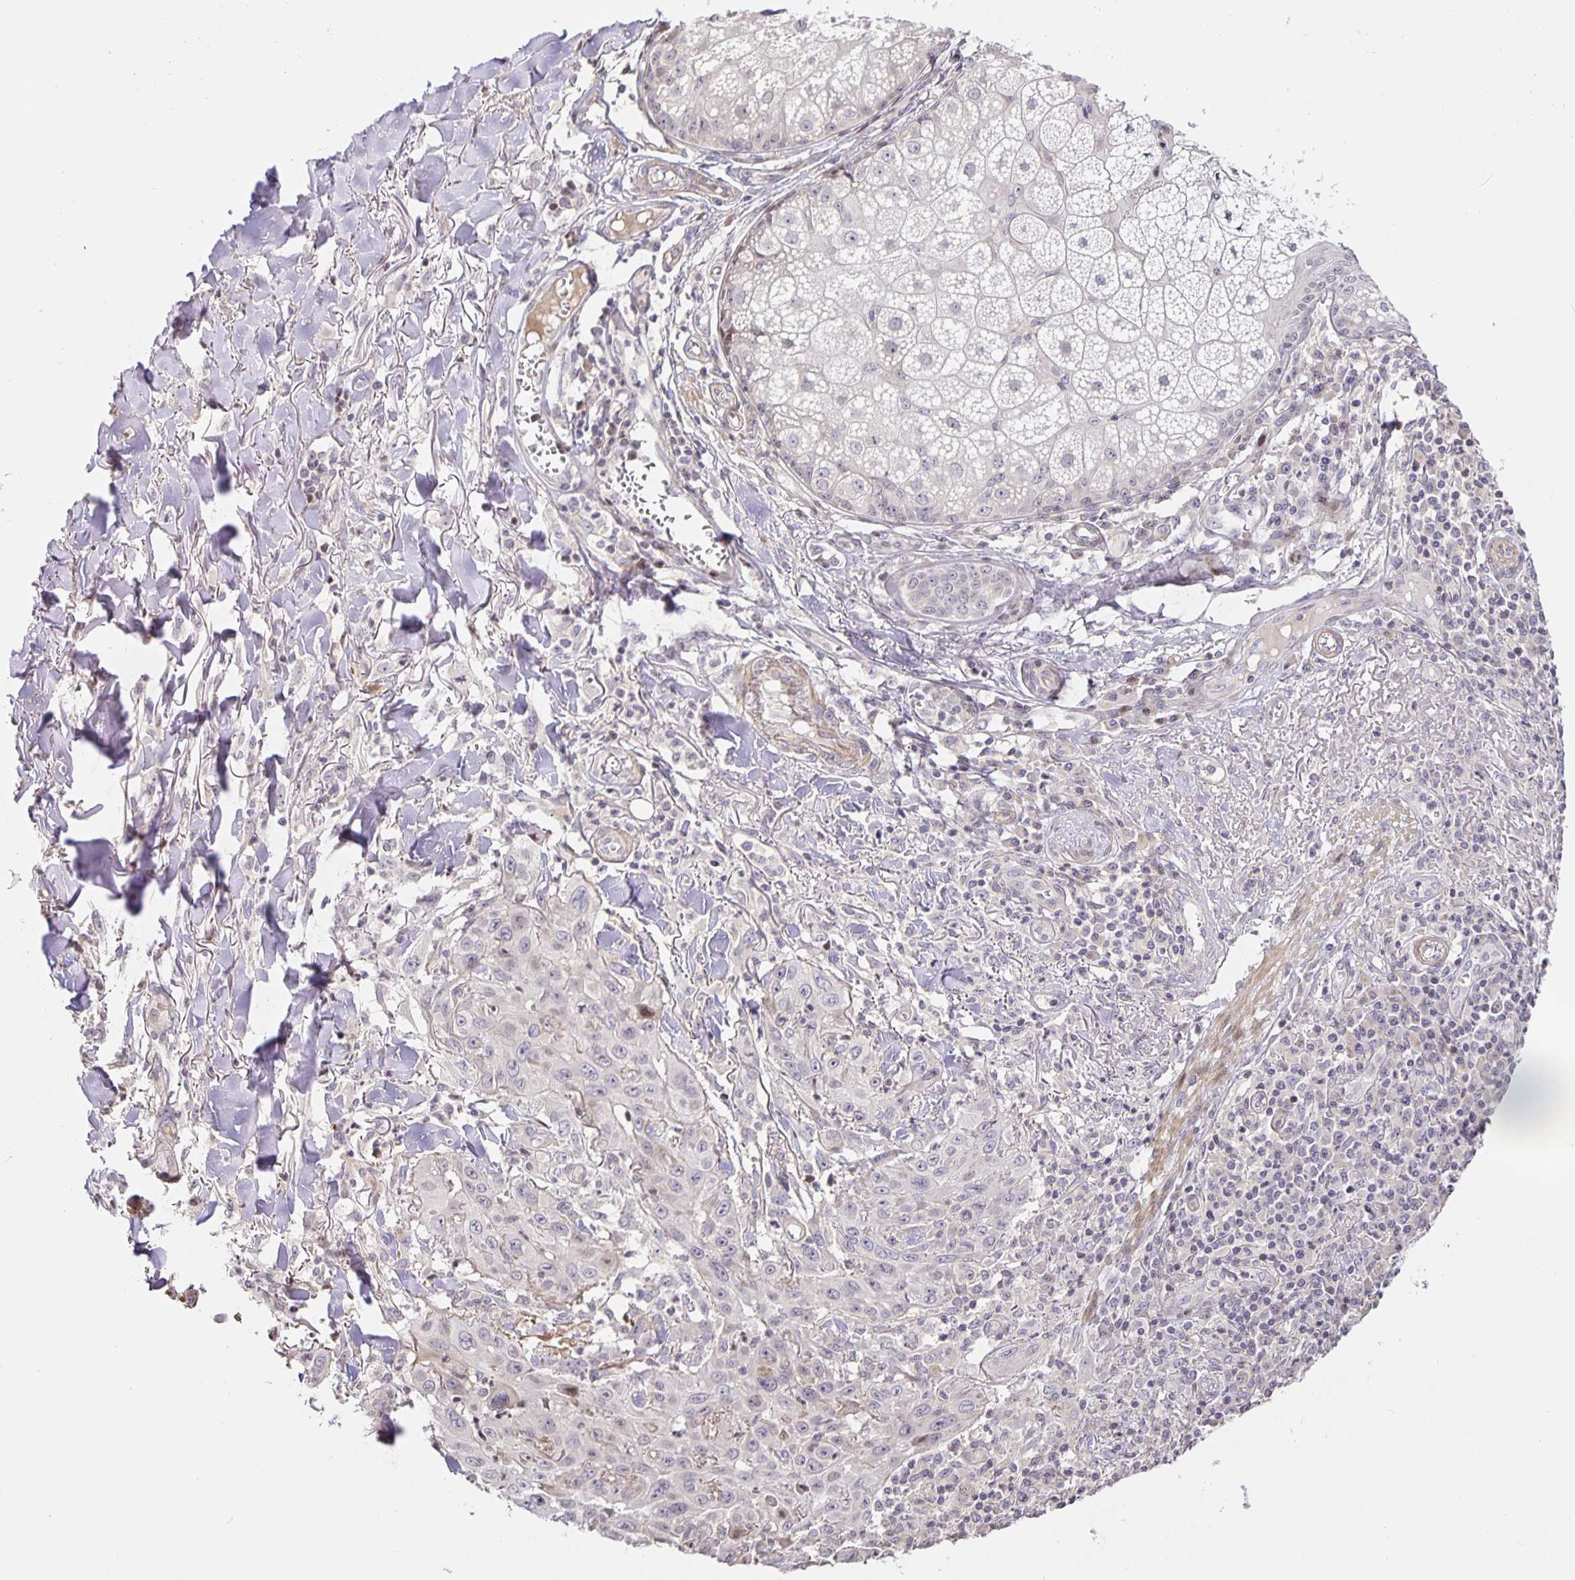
{"staining": {"intensity": "negative", "quantity": "none", "location": "none"}, "tissue": "skin cancer", "cell_type": "Tumor cells", "image_type": "cancer", "snomed": [{"axis": "morphology", "description": "Squamous cell carcinoma, NOS"}, {"axis": "topography", "description": "Skin"}], "caption": "Immunohistochemistry (IHC) histopathology image of human skin cancer (squamous cell carcinoma) stained for a protein (brown), which exhibits no expression in tumor cells.", "gene": "TJP3", "patient": {"sex": "male", "age": 75}}